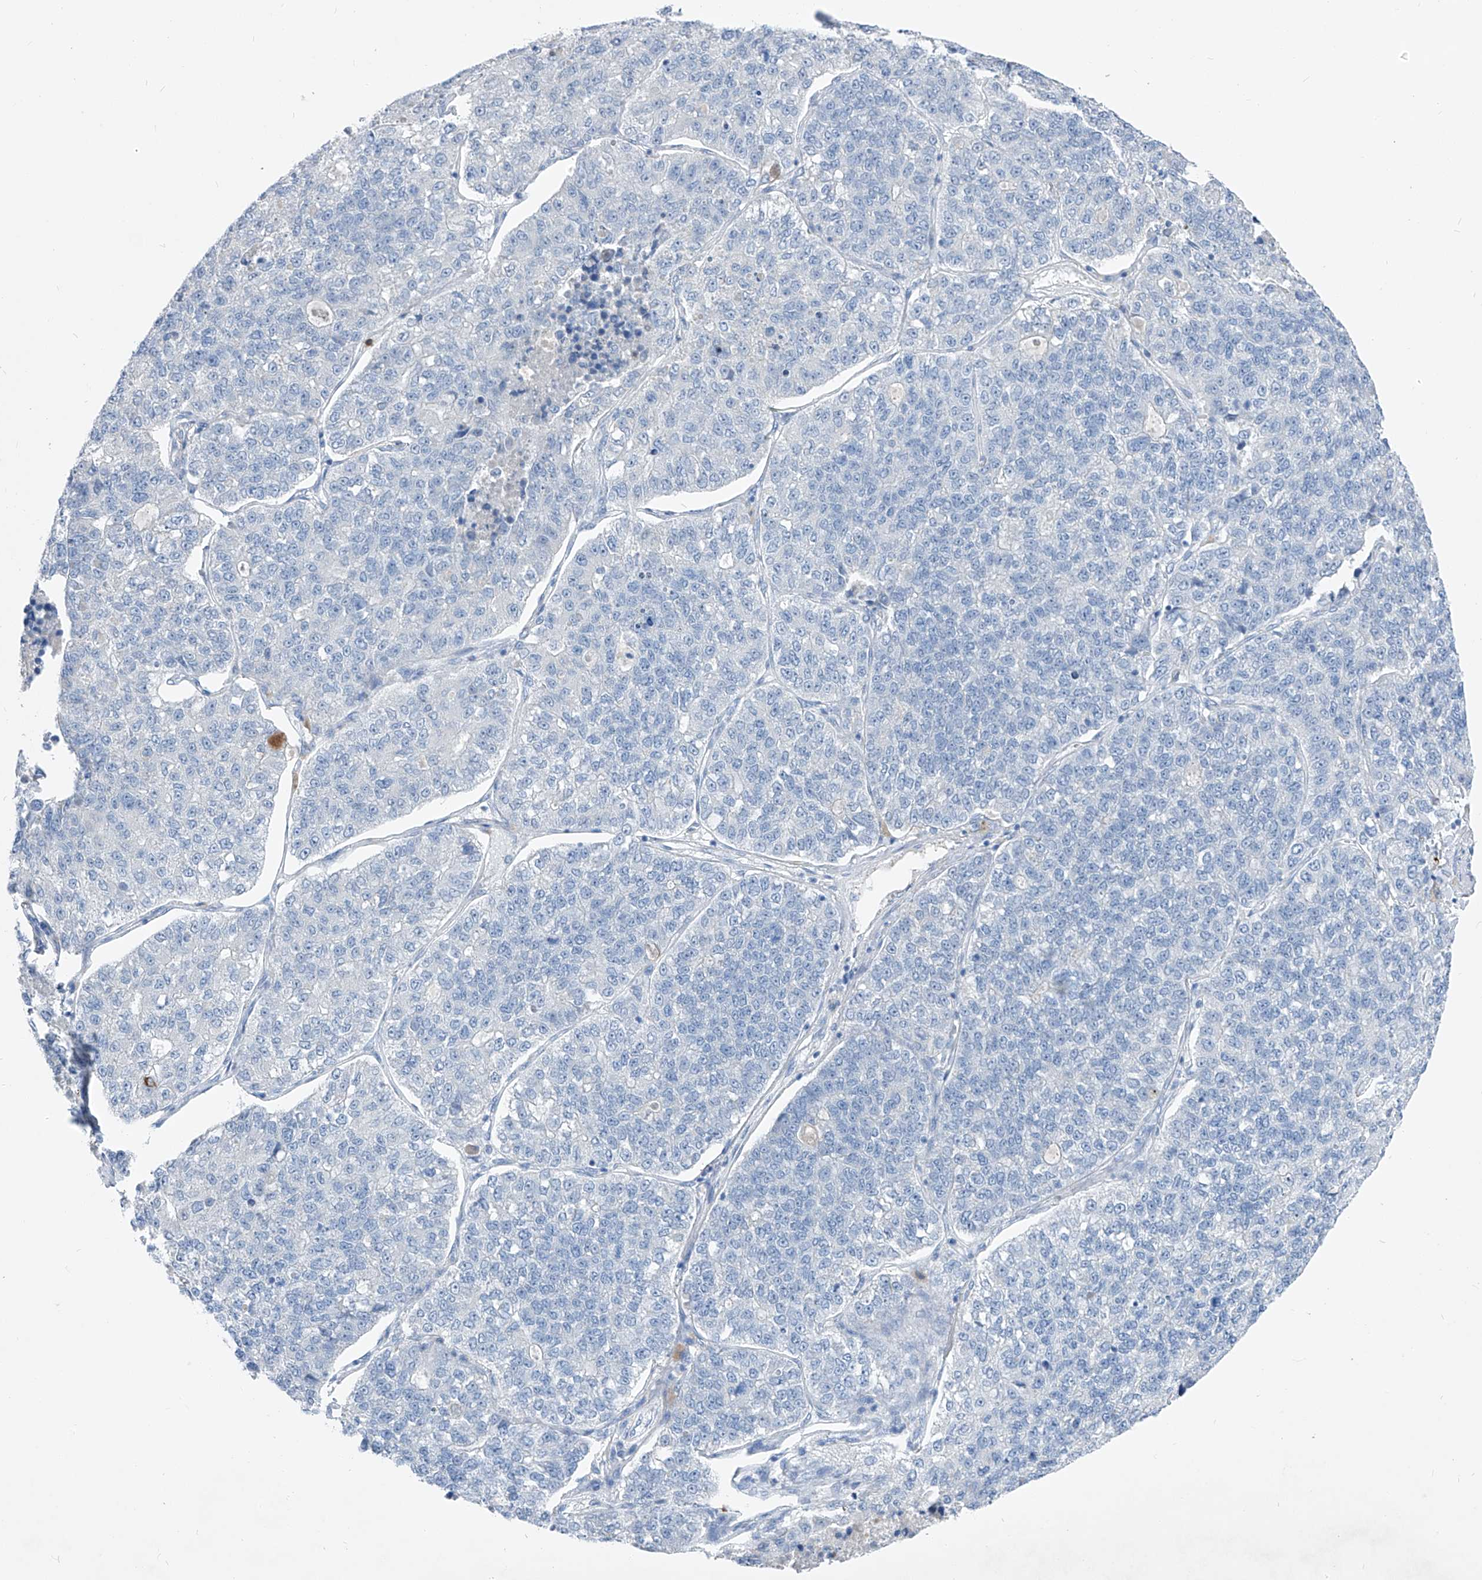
{"staining": {"intensity": "negative", "quantity": "none", "location": "none"}, "tissue": "lung cancer", "cell_type": "Tumor cells", "image_type": "cancer", "snomed": [{"axis": "morphology", "description": "Adenocarcinoma, NOS"}, {"axis": "topography", "description": "Lung"}], "caption": "Immunohistochemical staining of human lung cancer reveals no significant staining in tumor cells.", "gene": "FRS3", "patient": {"sex": "male", "age": 49}}